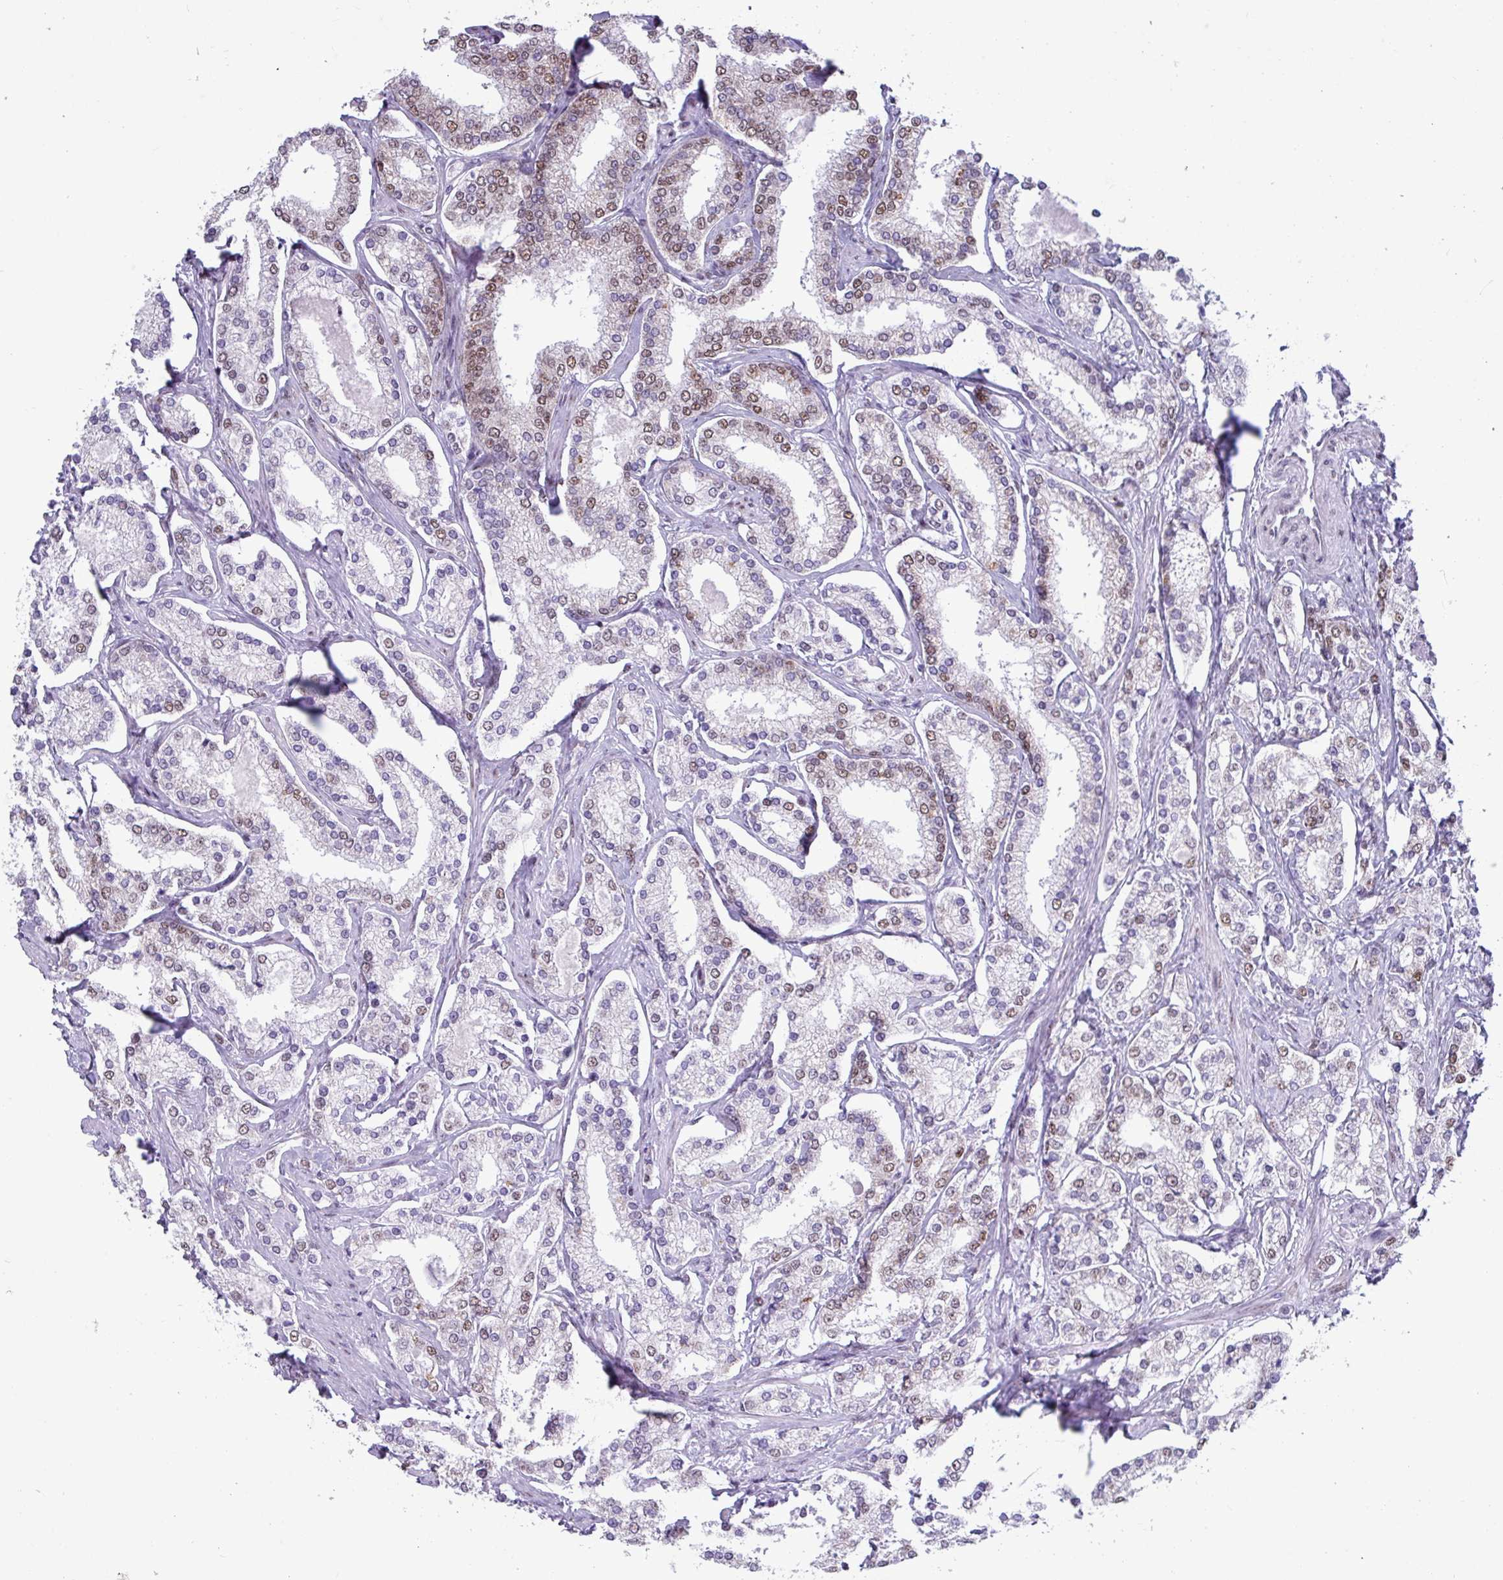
{"staining": {"intensity": "weak", "quantity": "25%-75%", "location": "nuclear"}, "tissue": "prostate cancer", "cell_type": "Tumor cells", "image_type": "cancer", "snomed": [{"axis": "morphology", "description": "Normal tissue, NOS"}, {"axis": "morphology", "description": "Adenocarcinoma, High grade"}, {"axis": "topography", "description": "Prostate"}], "caption": "Immunohistochemical staining of prostate cancer reveals low levels of weak nuclear protein positivity in approximately 25%-75% of tumor cells.", "gene": "PUF60", "patient": {"sex": "male", "age": 83}}